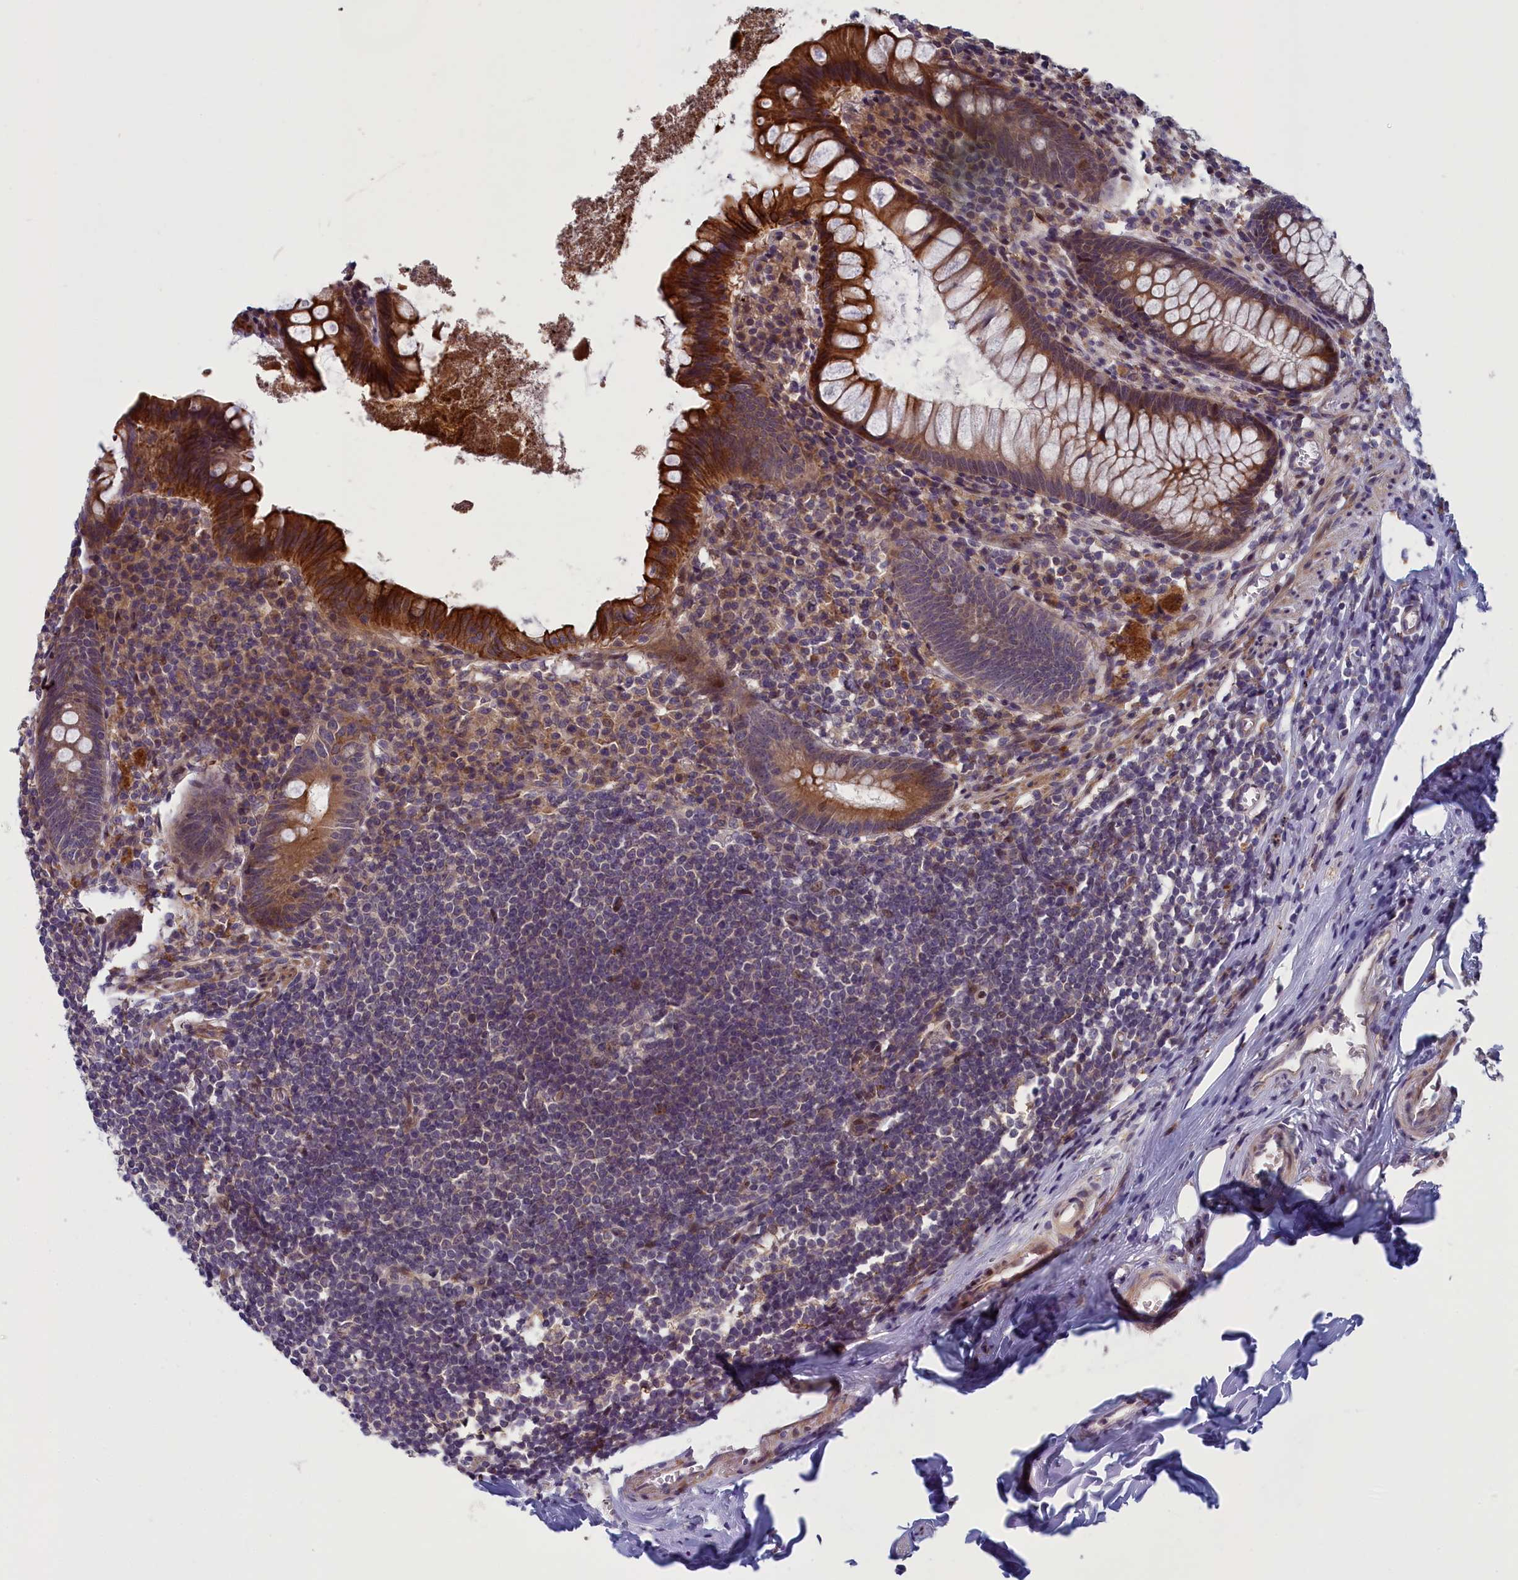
{"staining": {"intensity": "strong", "quantity": "25%-75%", "location": "cytoplasmic/membranous"}, "tissue": "appendix", "cell_type": "Glandular cells", "image_type": "normal", "snomed": [{"axis": "morphology", "description": "Normal tissue, NOS"}, {"axis": "topography", "description": "Appendix"}], "caption": "Strong cytoplasmic/membranous expression is identified in about 25%-75% of glandular cells in normal appendix.", "gene": "ANKRD39", "patient": {"sex": "female", "age": 51}}